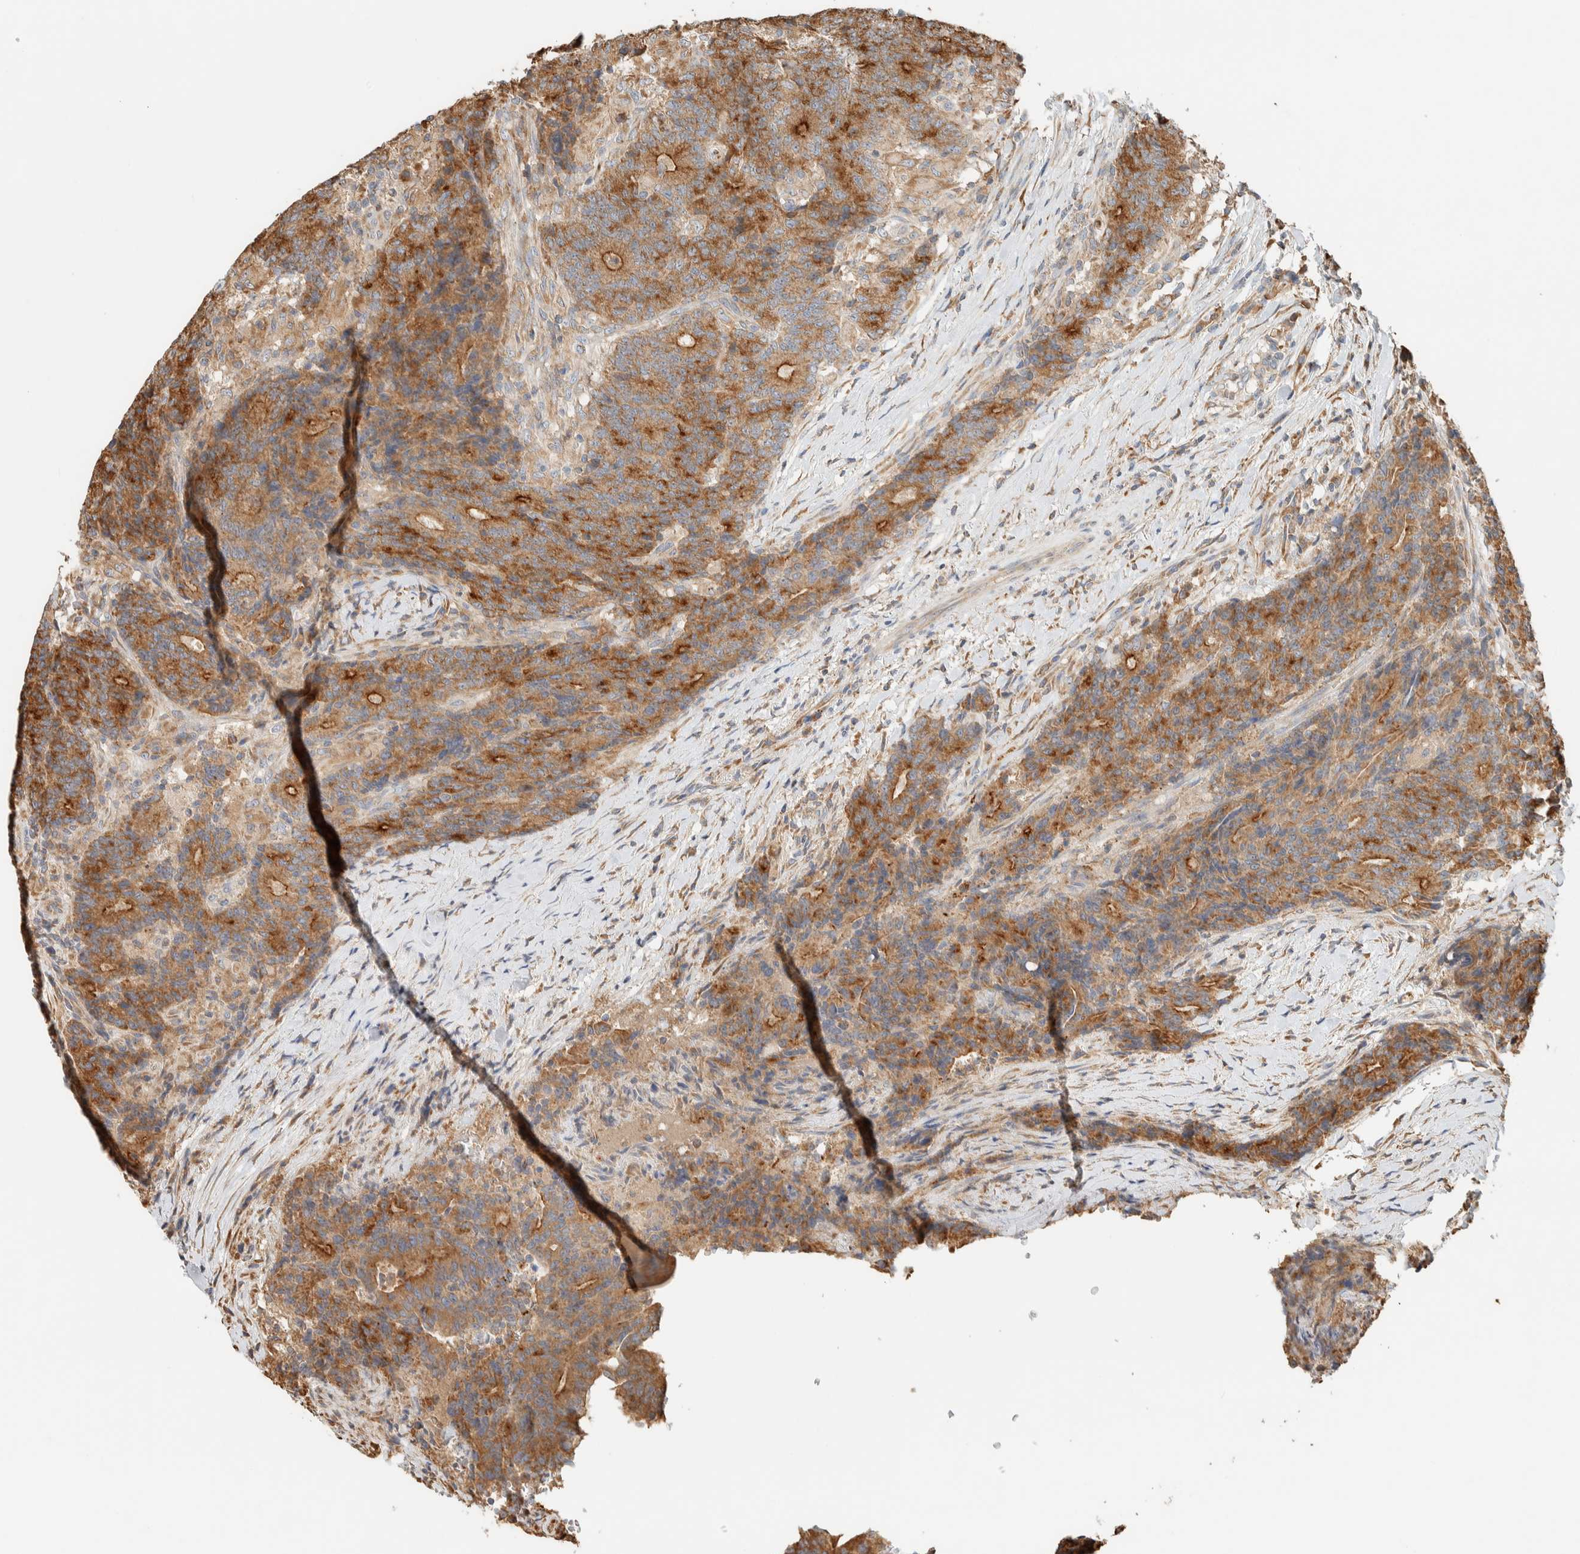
{"staining": {"intensity": "moderate", "quantity": ">75%", "location": "cytoplasmic/membranous"}, "tissue": "colorectal cancer", "cell_type": "Tumor cells", "image_type": "cancer", "snomed": [{"axis": "morphology", "description": "Normal tissue, NOS"}, {"axis": "morphology", "description": "Adenocarcinoma, NOS"}, {"axis": "topography", "description": "Colon"}], "caption": "A brown stain shows moderate cytoplasmic/membranous positivity of a protein in colorectal cancer (adenocarcinoma) tumor cells. Using DAB (brown) and hematoxylin (blue) stains, captured at high magnification using brightfield microscopy.", "gene": "RAB11FIP1", "patient": {"sex": "female", "age": 75}}